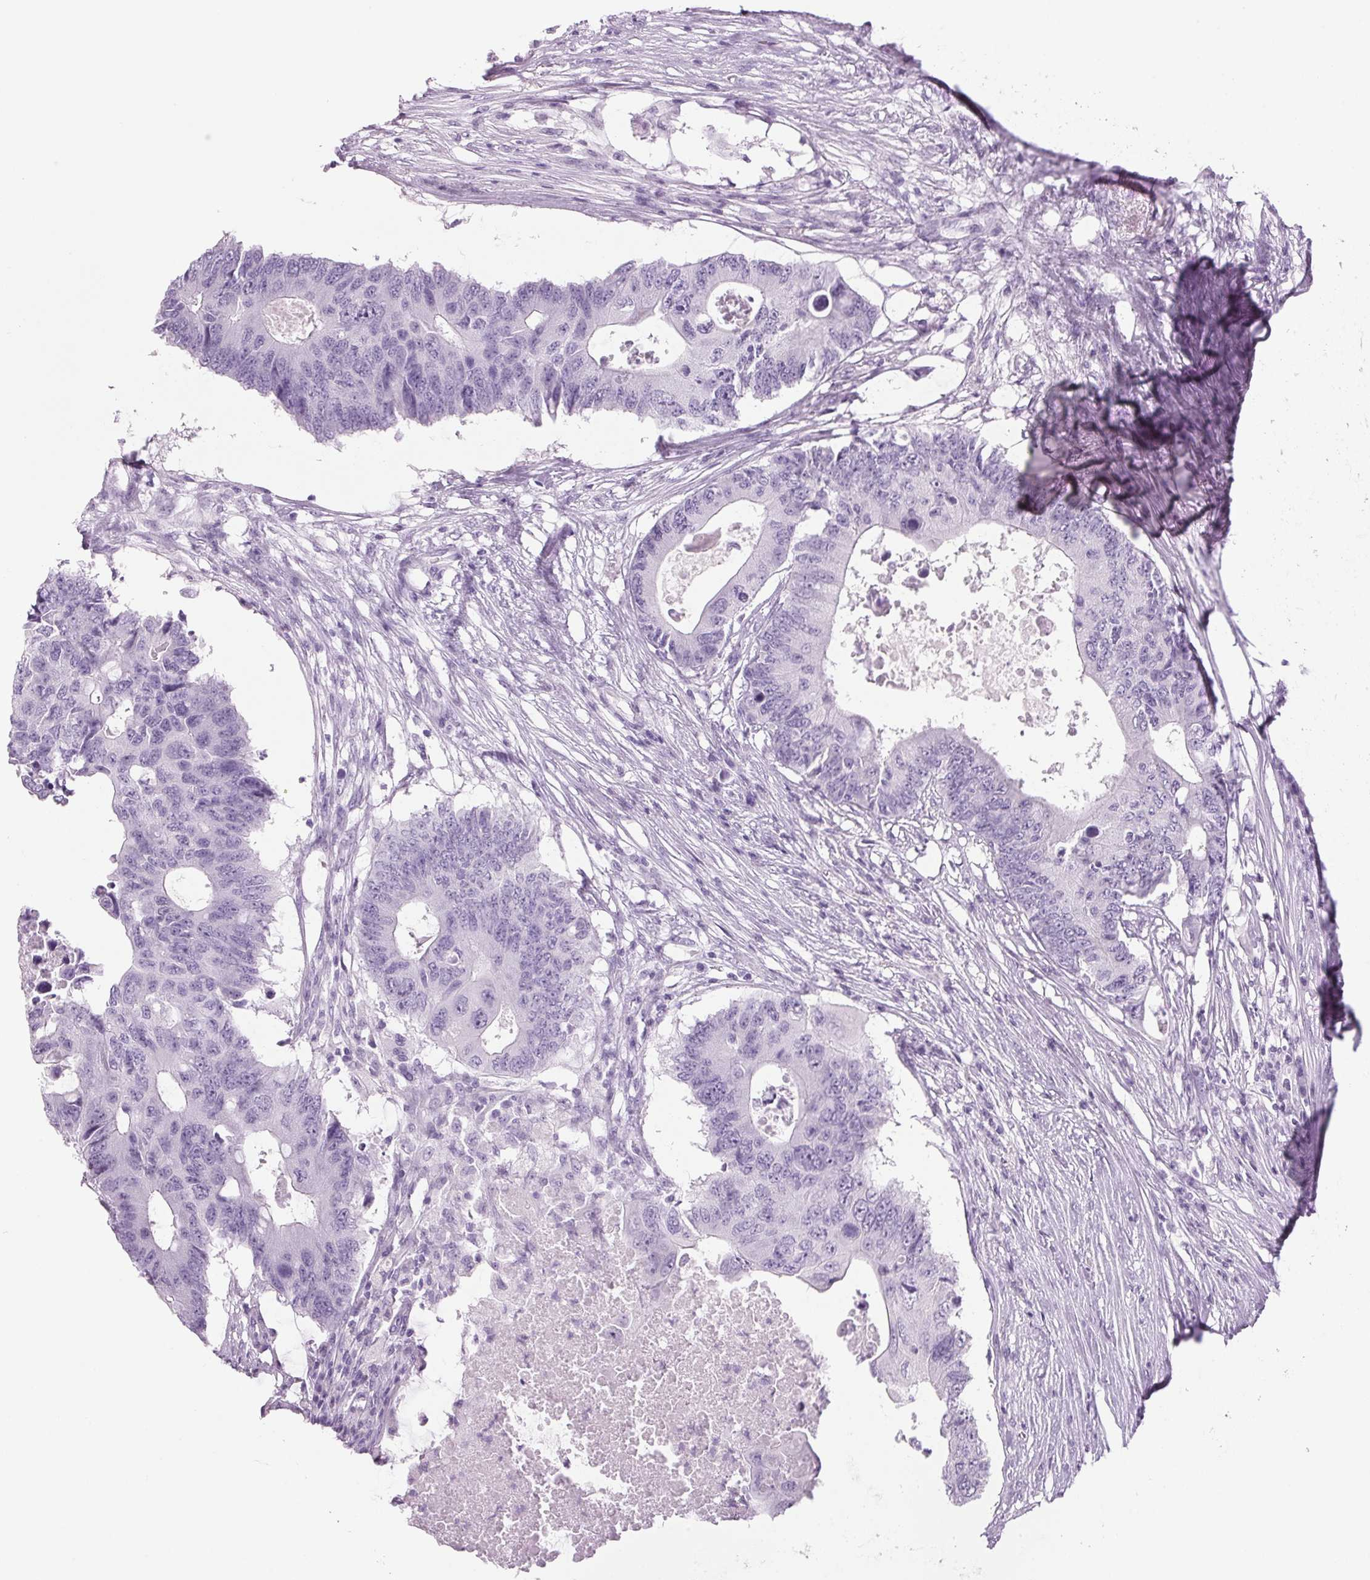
{"staining": {"intensity": "negative", "quantity": "none", "location": "none"}, "tissue": "colorectal cancer", "cell_type": "Tumor cells", "image_type": "cancer", "snomed": [{"axis": "morphology", "description": "Adenocarcinoma, NOS"}, {"axis": "topography", "description": "Colon"}], "caption": "A histopathology image of adenocarcinoma (colorectal) stained for a protein shows no brown staining in tumor cells.", "gene": "PPP1R1A", "patient": {"sex": "male", "age": 71}}